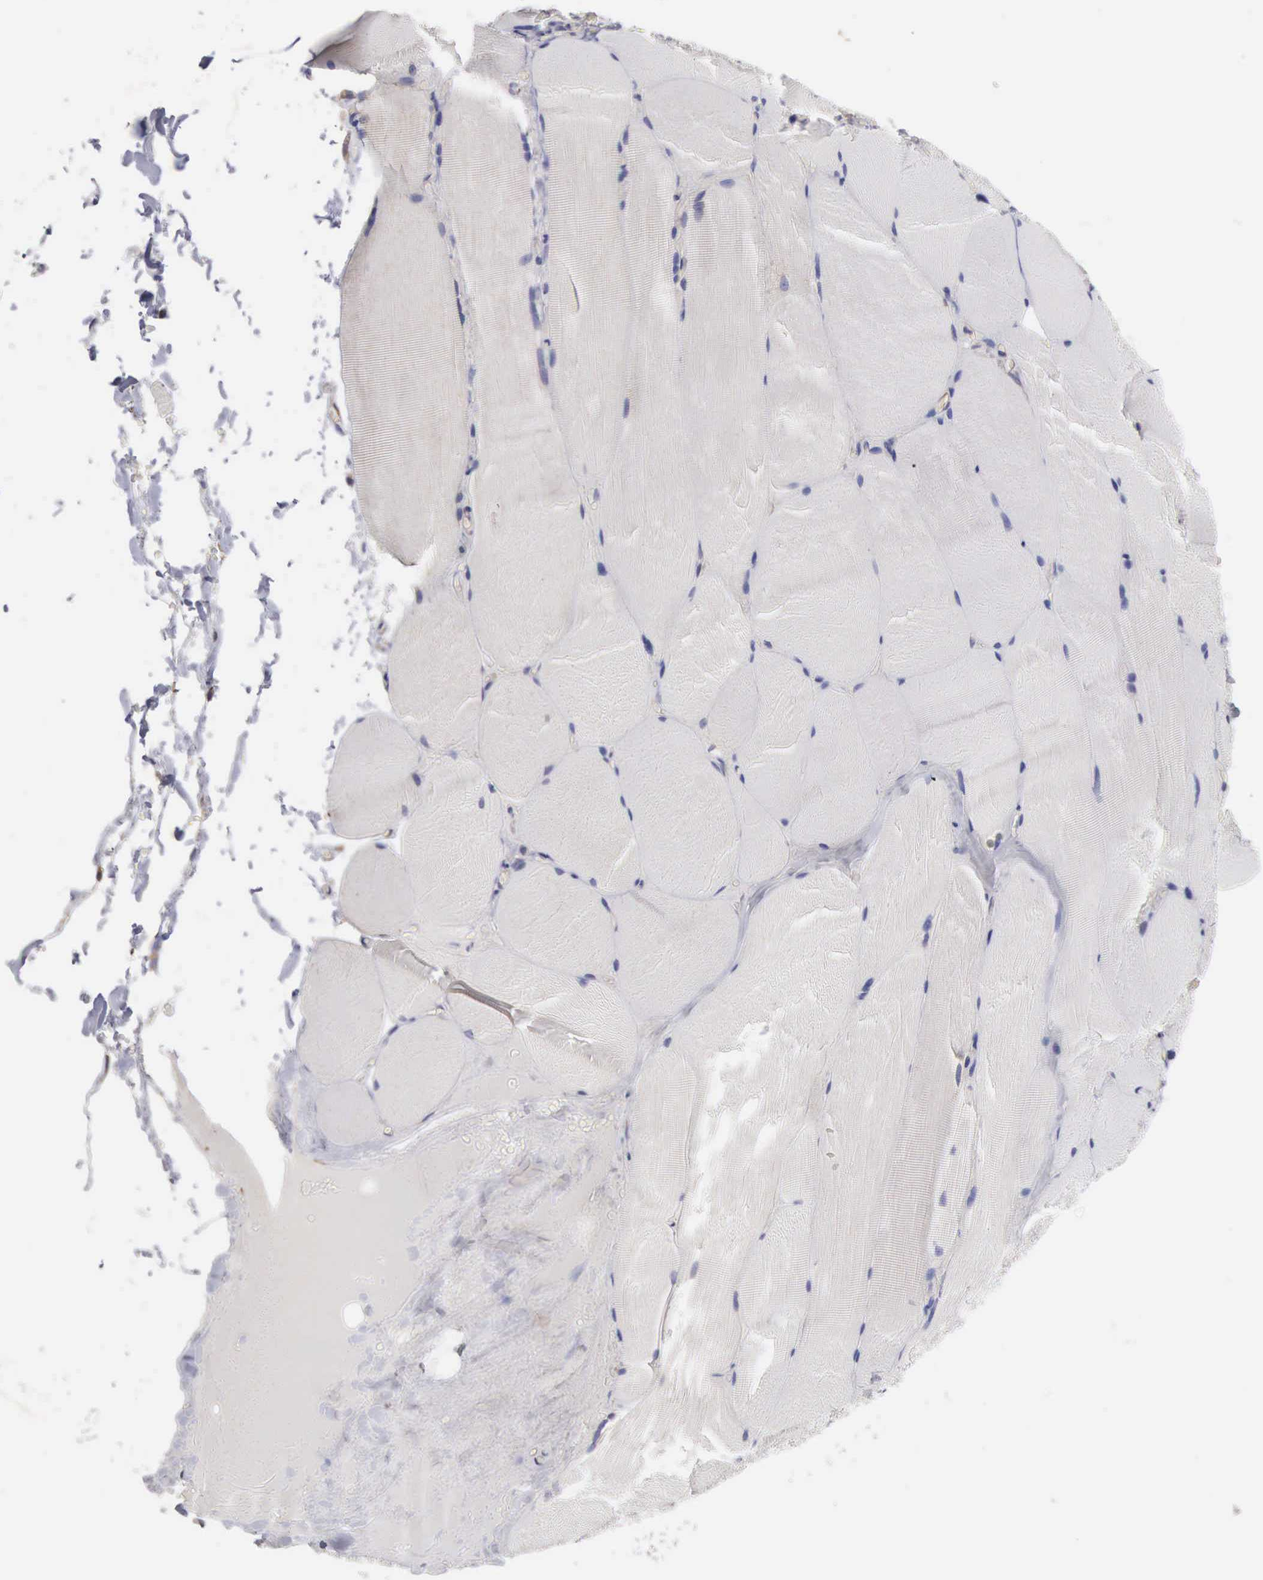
{"staining": {"intensity": "negative", "quantity": "none", "location": "none"}, "tissue": "skeletal muscle", "cell_type": "Myocytes", "image_type": "normal", "snomed": [{"axis": "morphology", "description": "Normal tissue, NOS"}, {"axis": "topography", "description": "Skeletal muscle"}], "caption": "This photomicrograph is of benign skeletal muscle stained with IHC to label a protein in brown with the nuclei are counter-stained blue. There is no expression in myocytes.", "gene": "SLITRK4", "patient": {"sex": "male", "age": 71}}